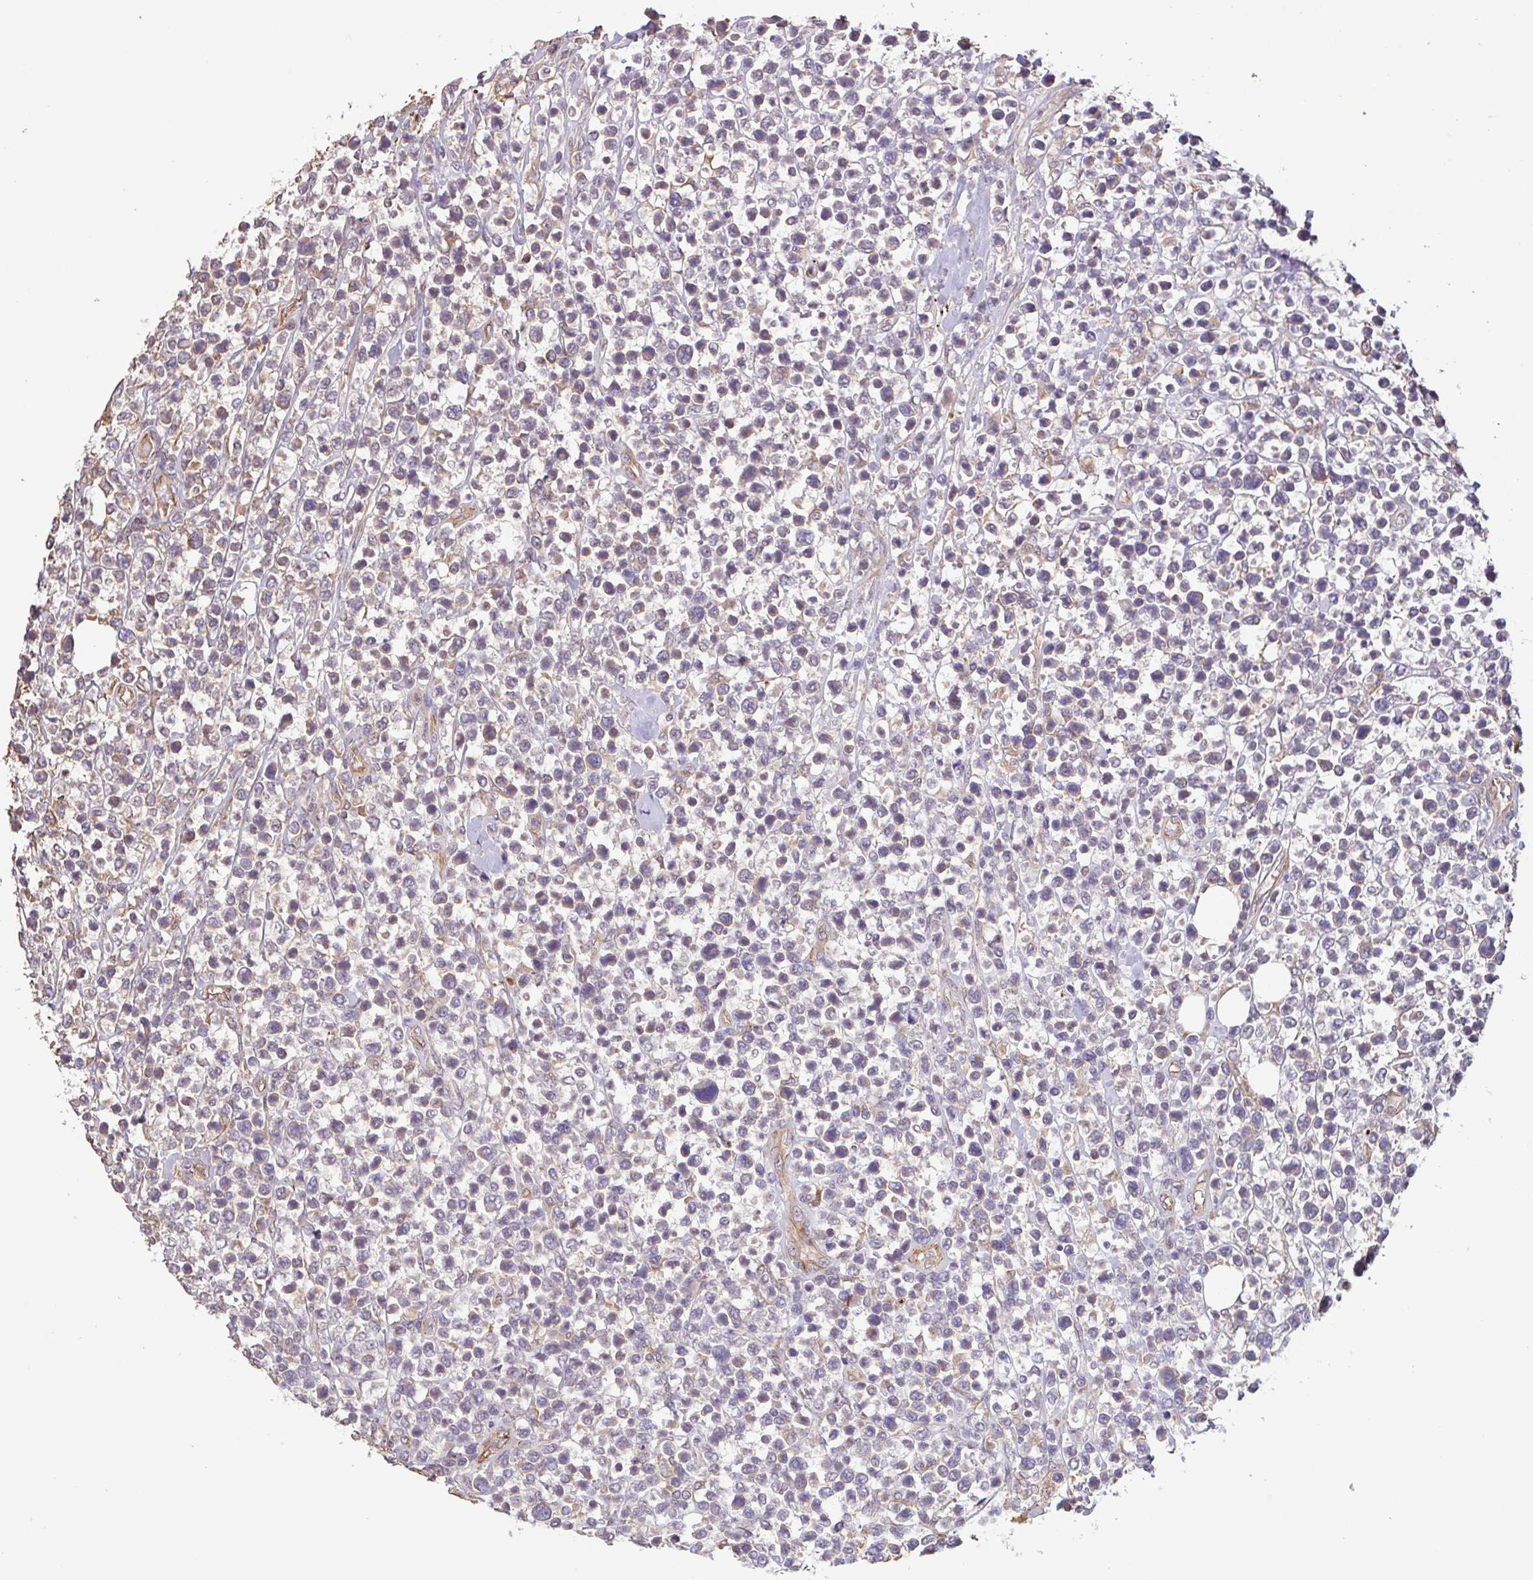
{"staining": {"intensity": "negative", "quantity": "none", "location": "none"}, "tissue": "lymphoma", "cell_type": "Tumor cells", "image_type": "cancer", "snomed": [{"axis": "morphology", "description": "Malignant lymphoma, non-Hodgkin's type, Low grade"}, {"axis": "topography", "description": "Lymph node"}], "caption": "A photomicrograph of human lymphoma is negative for staining in tumor cells.", "gene": "ZNF790", "patient": {"sex": "male", "age": 60}}